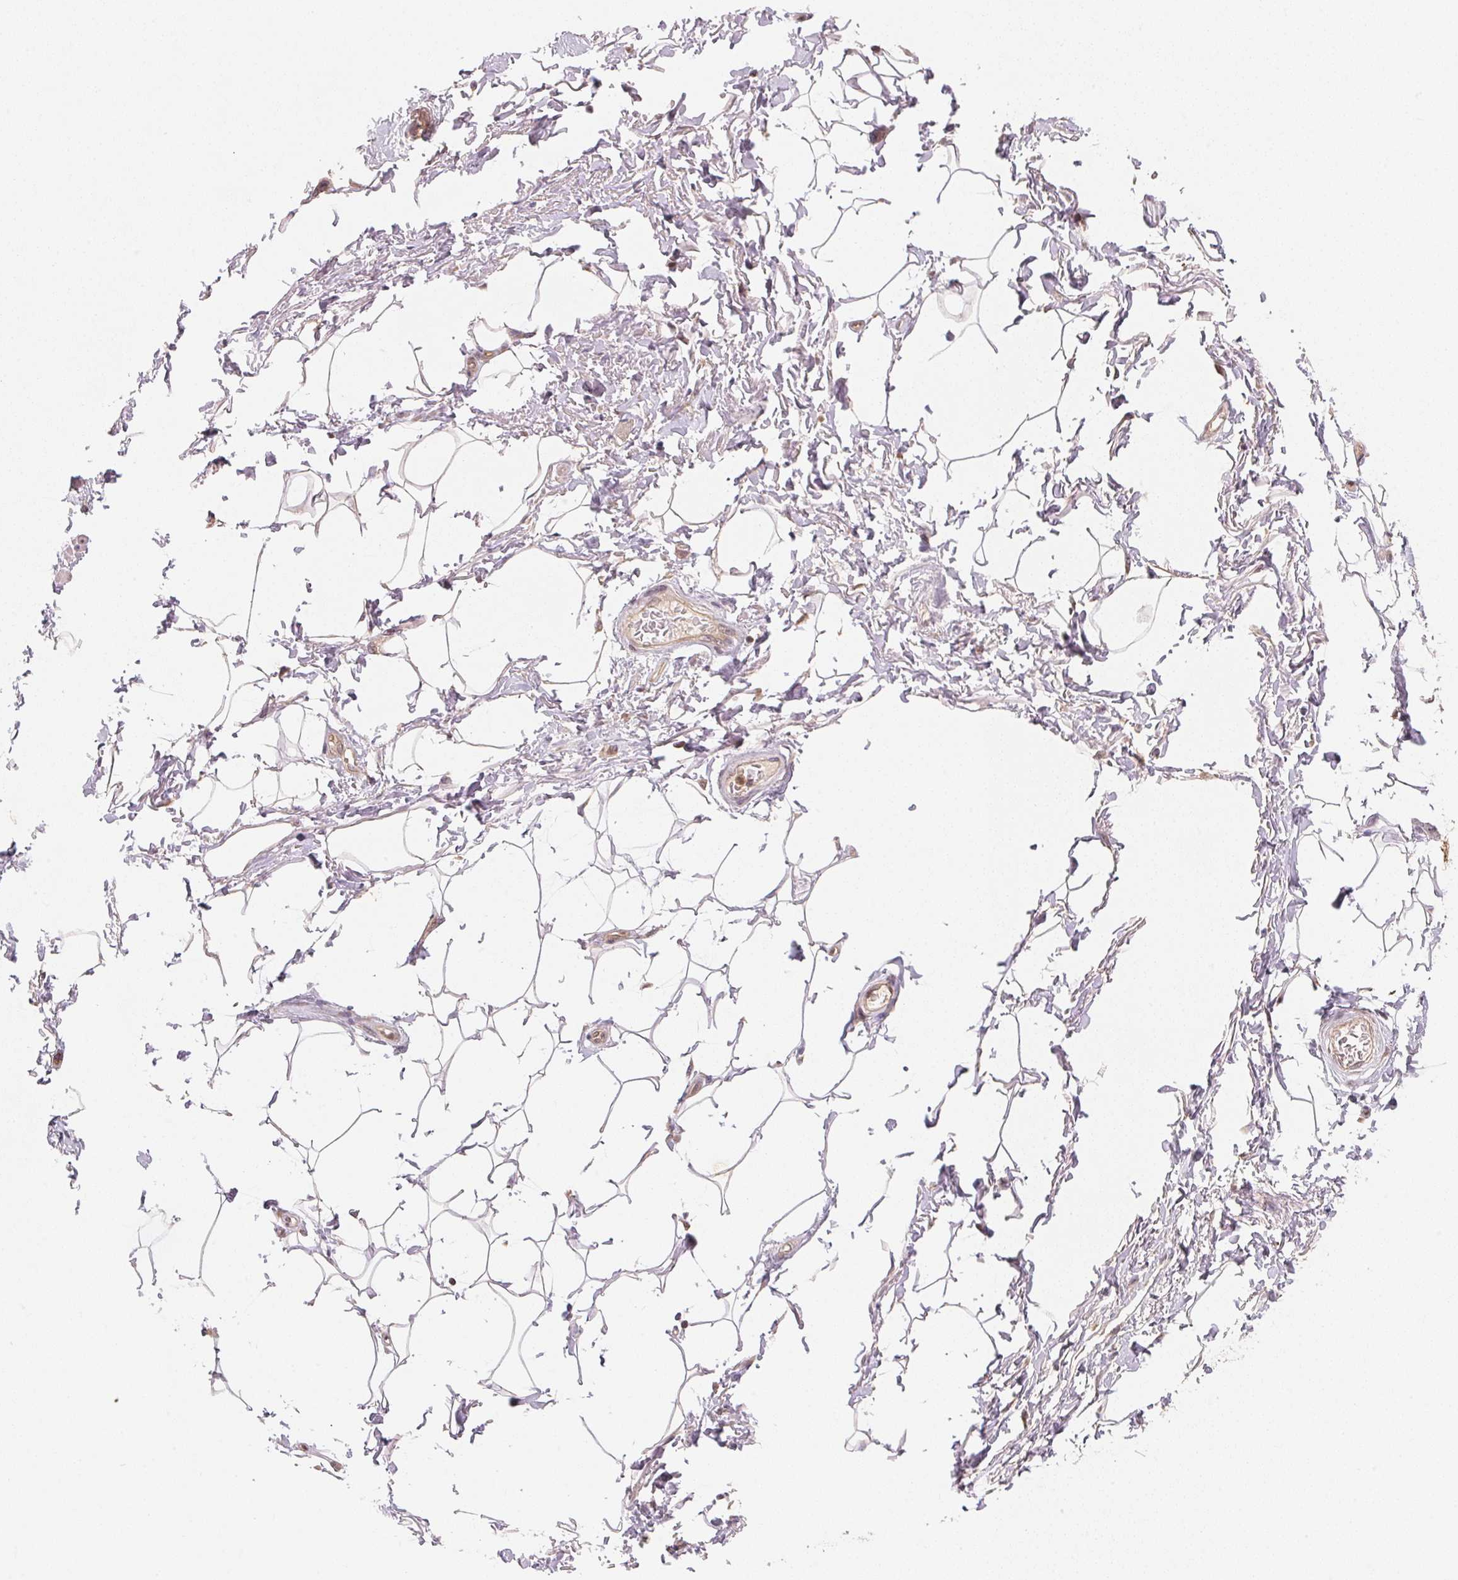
{"staining": {"intensity": "moderate", "quantity": ">75%", "location": "cytoplasmic/membranous,nuclear"}, "tissue": "adipose tissue", "cell_type": "Adipocytes", "image_type": "normal", "snomed": [{"axis": "morphology", "description": "Normal tissue, NOS"}, {"axis": "topography", "description": "Peripheral nerve tissue"}], "caption": "Brown immunohistochemical staining in normal adipose tissue shows moderate cytoplasmic/membranous,nuclear positivity in about >75% of adipocytes.", "gene": "CCDC102B", "patient": {"sex": "male", "age": 51}}